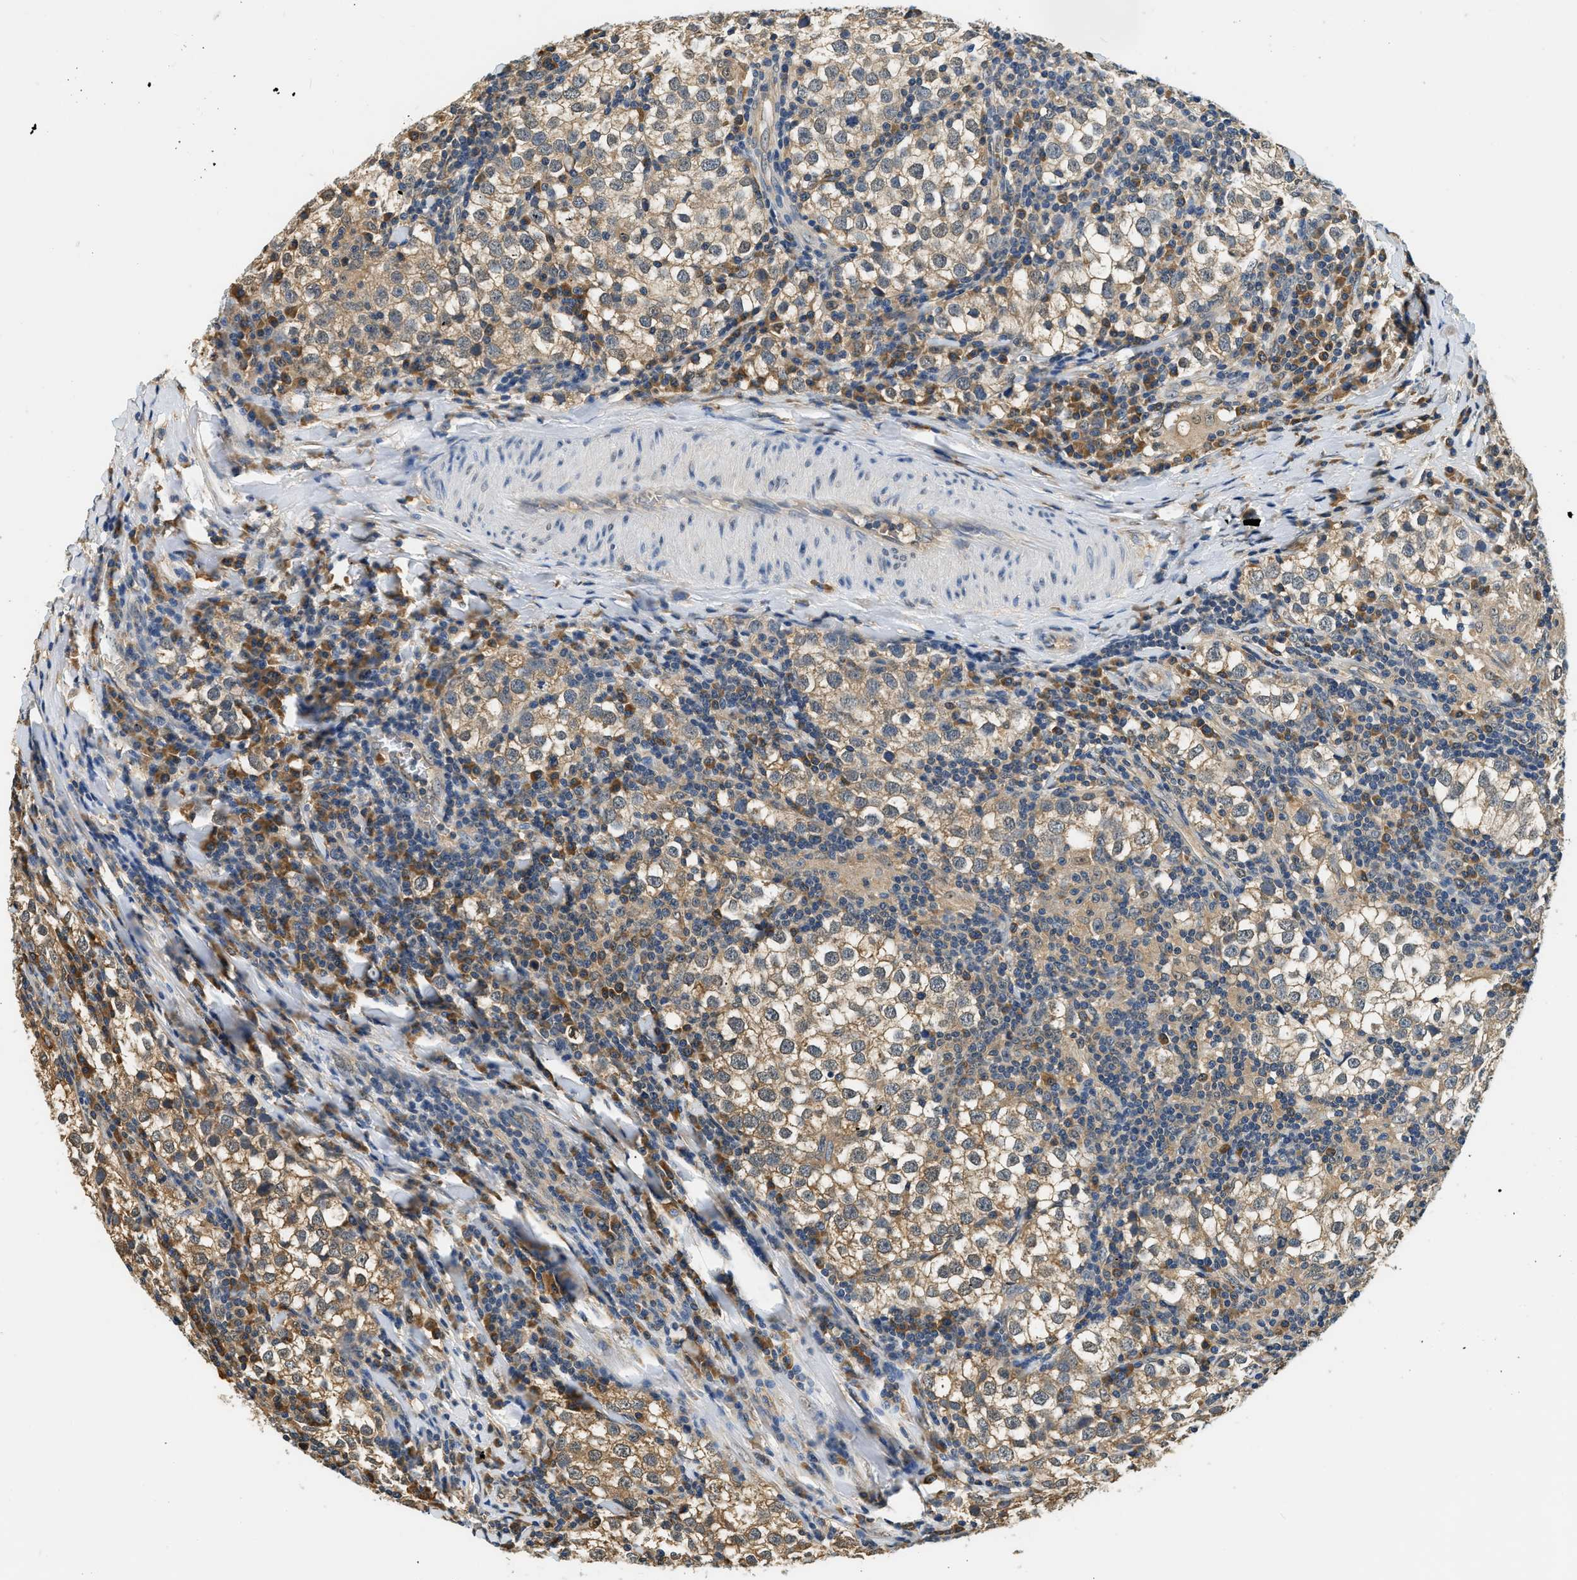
{"staining": {"intensity": "weak", "quantity": ">75%", "location": "cytoplasmic/membranous"}, "tissue": "testis cancer", "cell_type": "Tumor cells", "image_type": "cancer", "snomed": [{"axis": "morphology", "description": "Seminoma, NOS"}, {"axis": "morphology", "description": "Carcinoma, Embryonal, NOS"}, {"axis": "topography", "description": "Testis"}], "caption": "Testis seminoma stained for a protein reveals weak cytoplasmic/membranous positivity in tumor cells.", "gene": "BCL7C", "patient": {"sex": "male", "age": 36}}